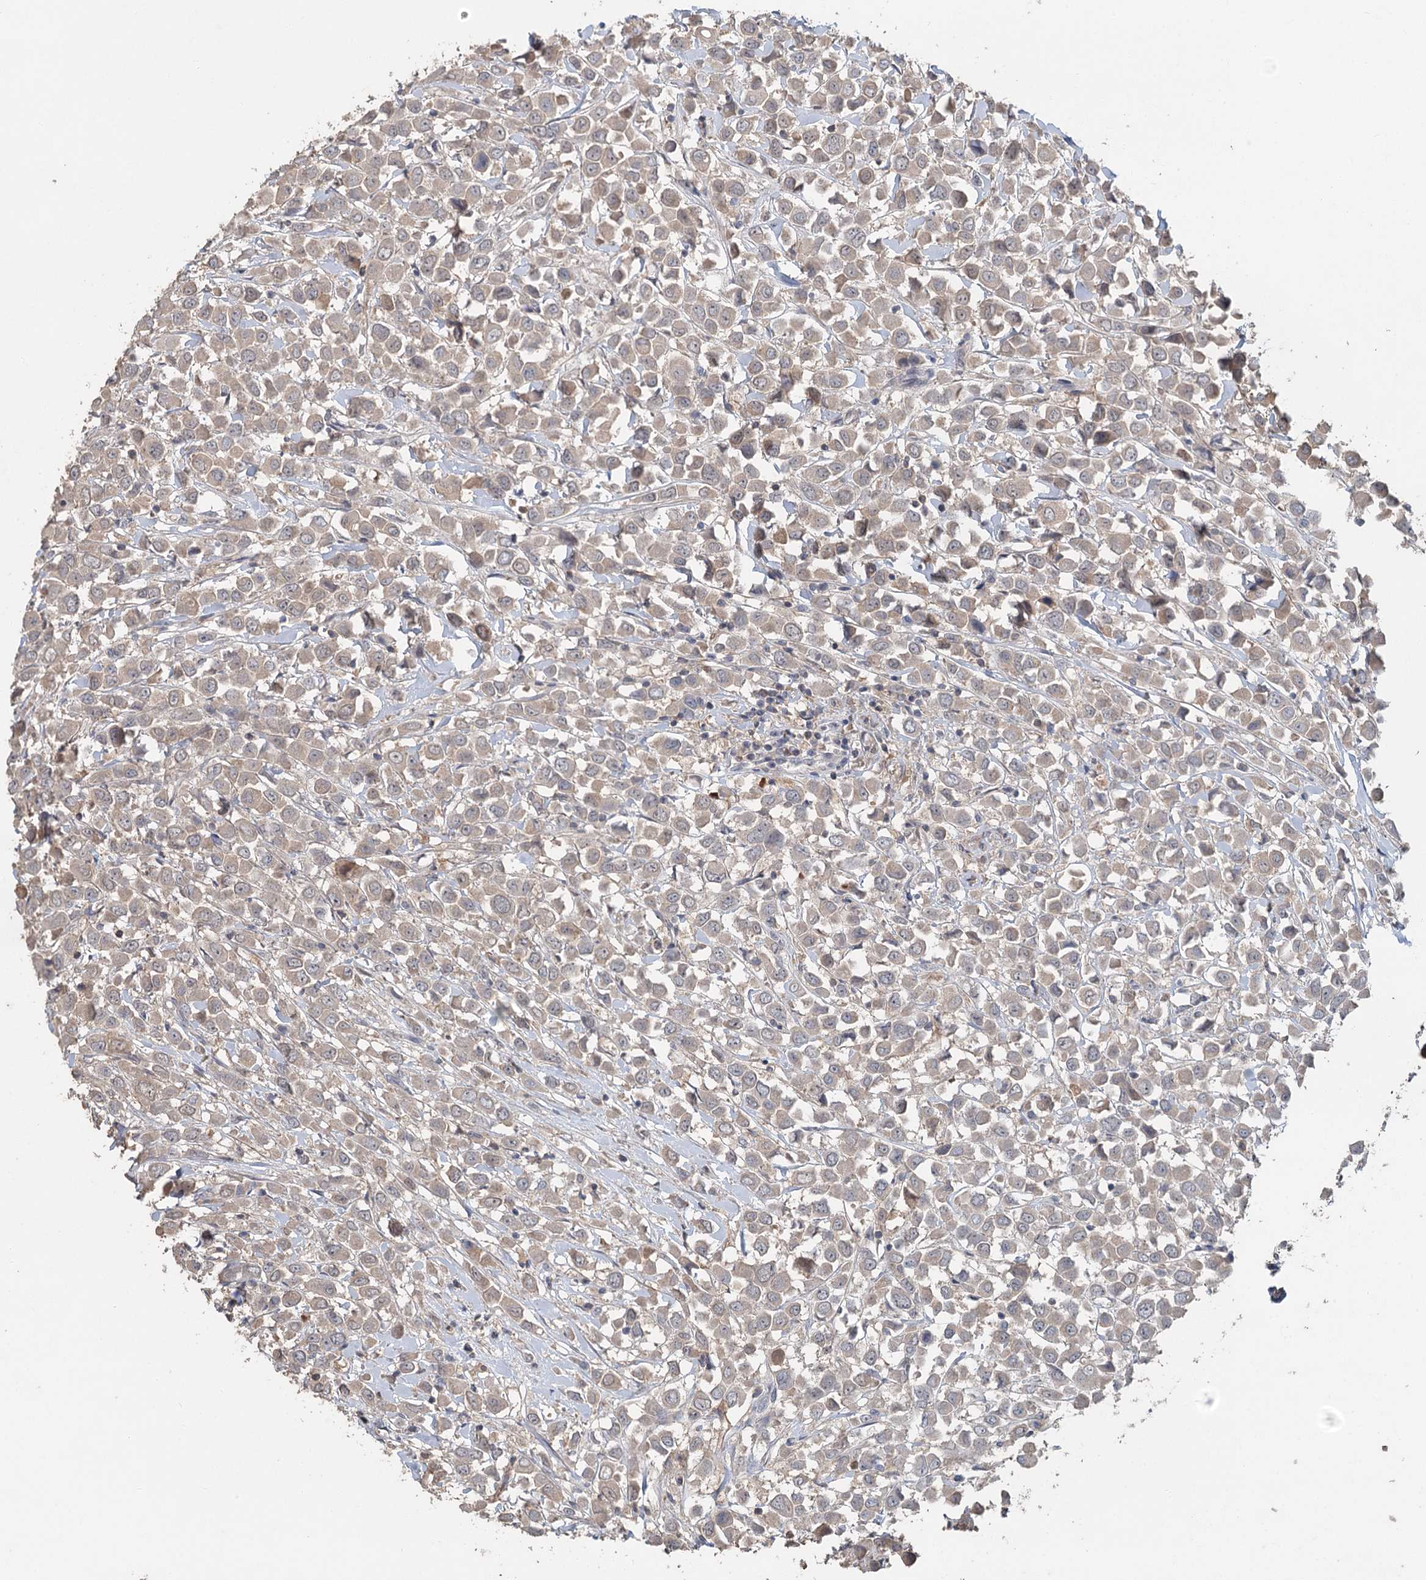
{"staining": {"intensity": "weak", "quantity": ">75%", "location": "cytoplasmic/membranous"}, "tissue": "breast cancer", "cell_type": "Tumor cells", "image_type": "cancer", "snomed": [{"axis": "morphology", "description": "Duct carcinoma"}, {"axis": "topography", "description": "Breast"}], "caption": "The immunohistochemical stain shows weak cytoplasmic/membranous positivity in tumor cells of breast infiltrating ductal carcinoma tissue. (DAB (3,3'-diaminobenzidine) = brown stain, brightfield microscopy at high magnification).", "gene": "ADK", "patient": {"sex": "female", "age": 61}}